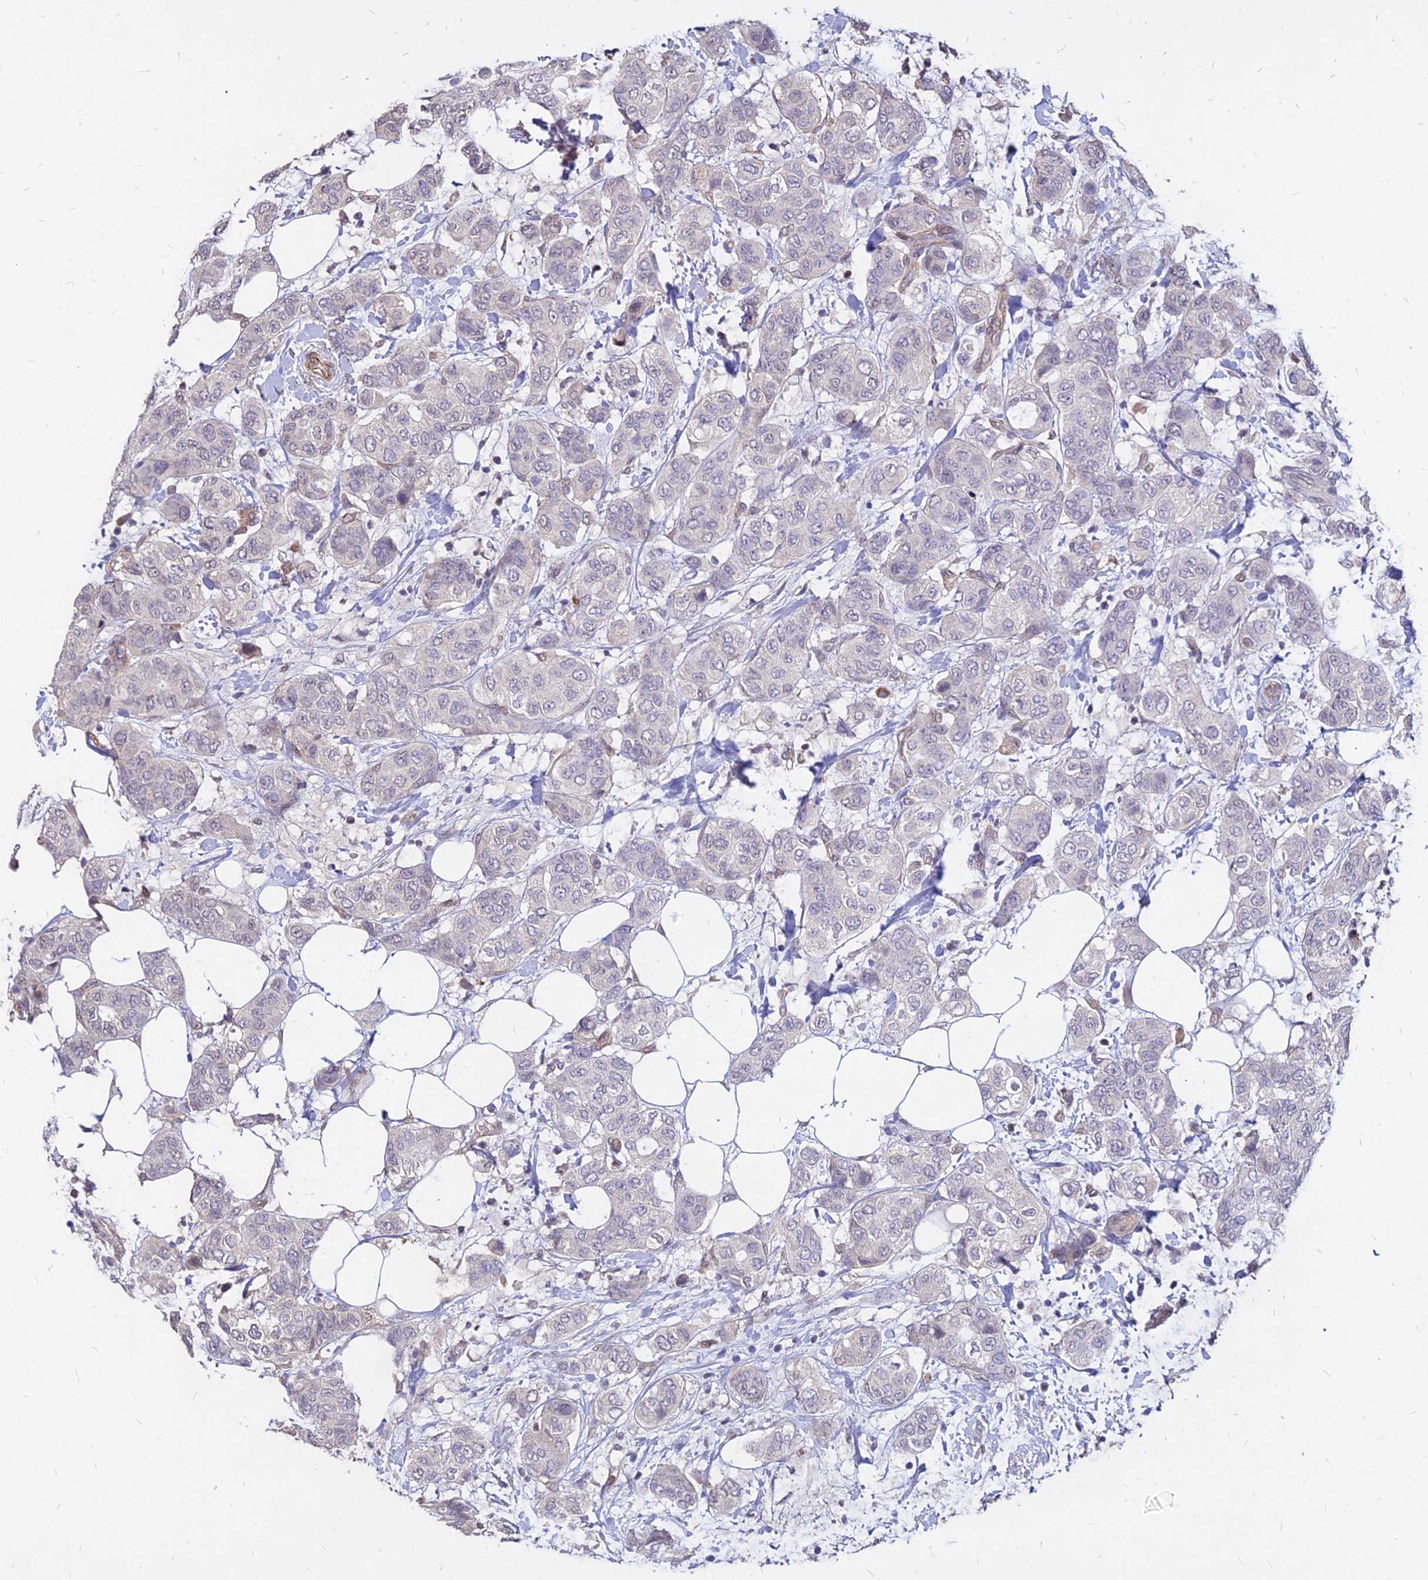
{"staining": {"intensity": "negative", "quantity": "none", "location": "none"}, "tissue": "breast cancer", "cell_type": "Tumor cells", "image_type": "cancer", "snomed": [{"axis": "morphology", "description": "Lobular carcinoma"}, {"axis": "topography", "description": "Breast"}], "caption": "Immunohistochemistry photomicrograph of neoplastic tissue: breast cancer stained with DAB exhibits no significant protein positivity in tumor cells.", "gene": "C11orf68", "patient": {"sex": "female", "age": 51}}